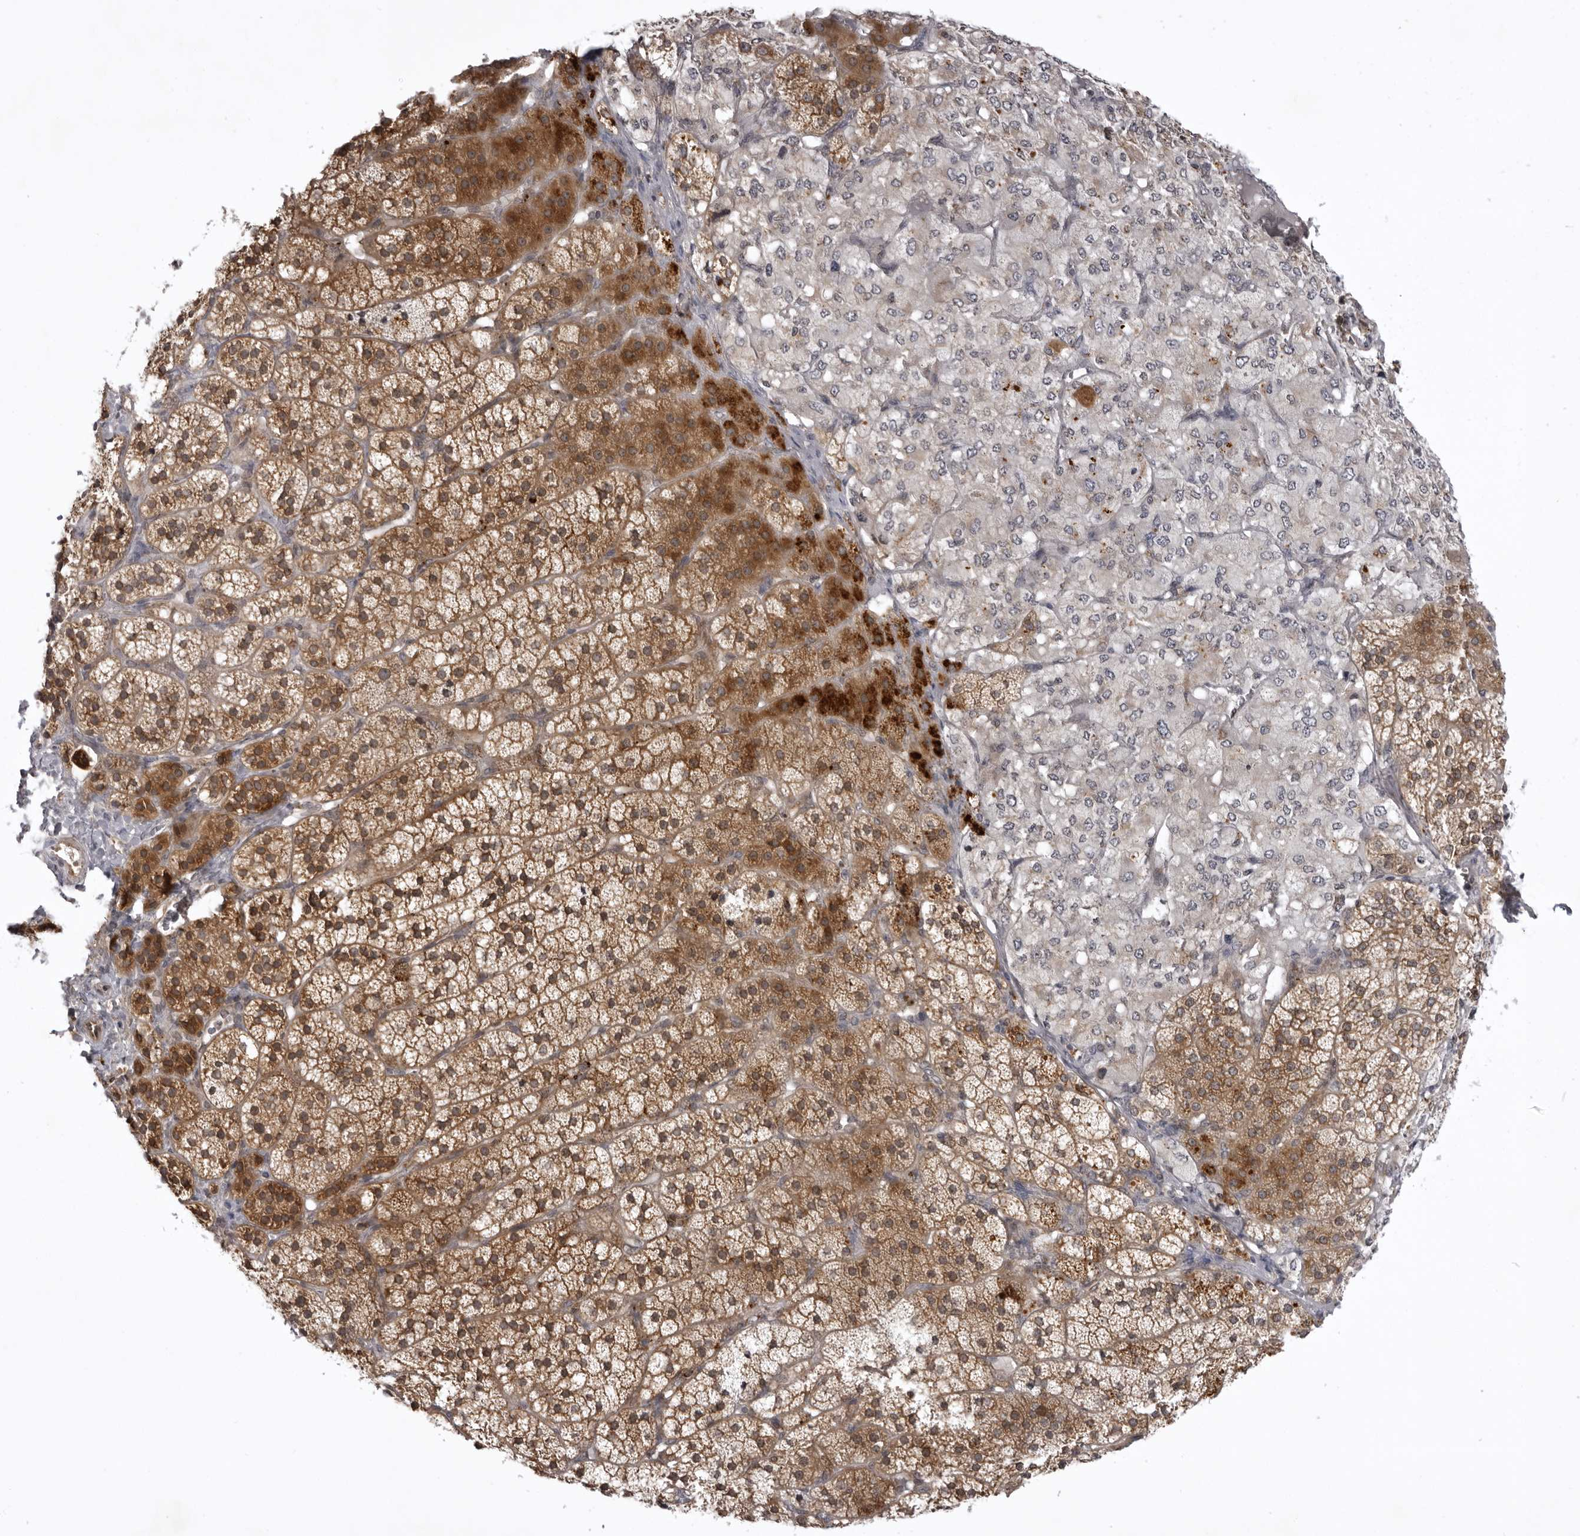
{"staining": {"intensity": "moderate", "quantity": ">75%", "location": "cytoplasmic/membranous"}, "tissue": "adrenal gland", "cell_type": "Glandular cells", "image_type": "normal", "snomed": [{"axis": "morphology", "description": "Normal tissue, NOS"}, {"axis": "topography", "description": "Adrenal gland"}], "caption": "Protein analysis of benign adrenal gland shows moderate cytoplasmic/membranous expression in about >75% of glandular cells.", "gene": "USP43", "patient": {"sex": "female", "age": 44}}